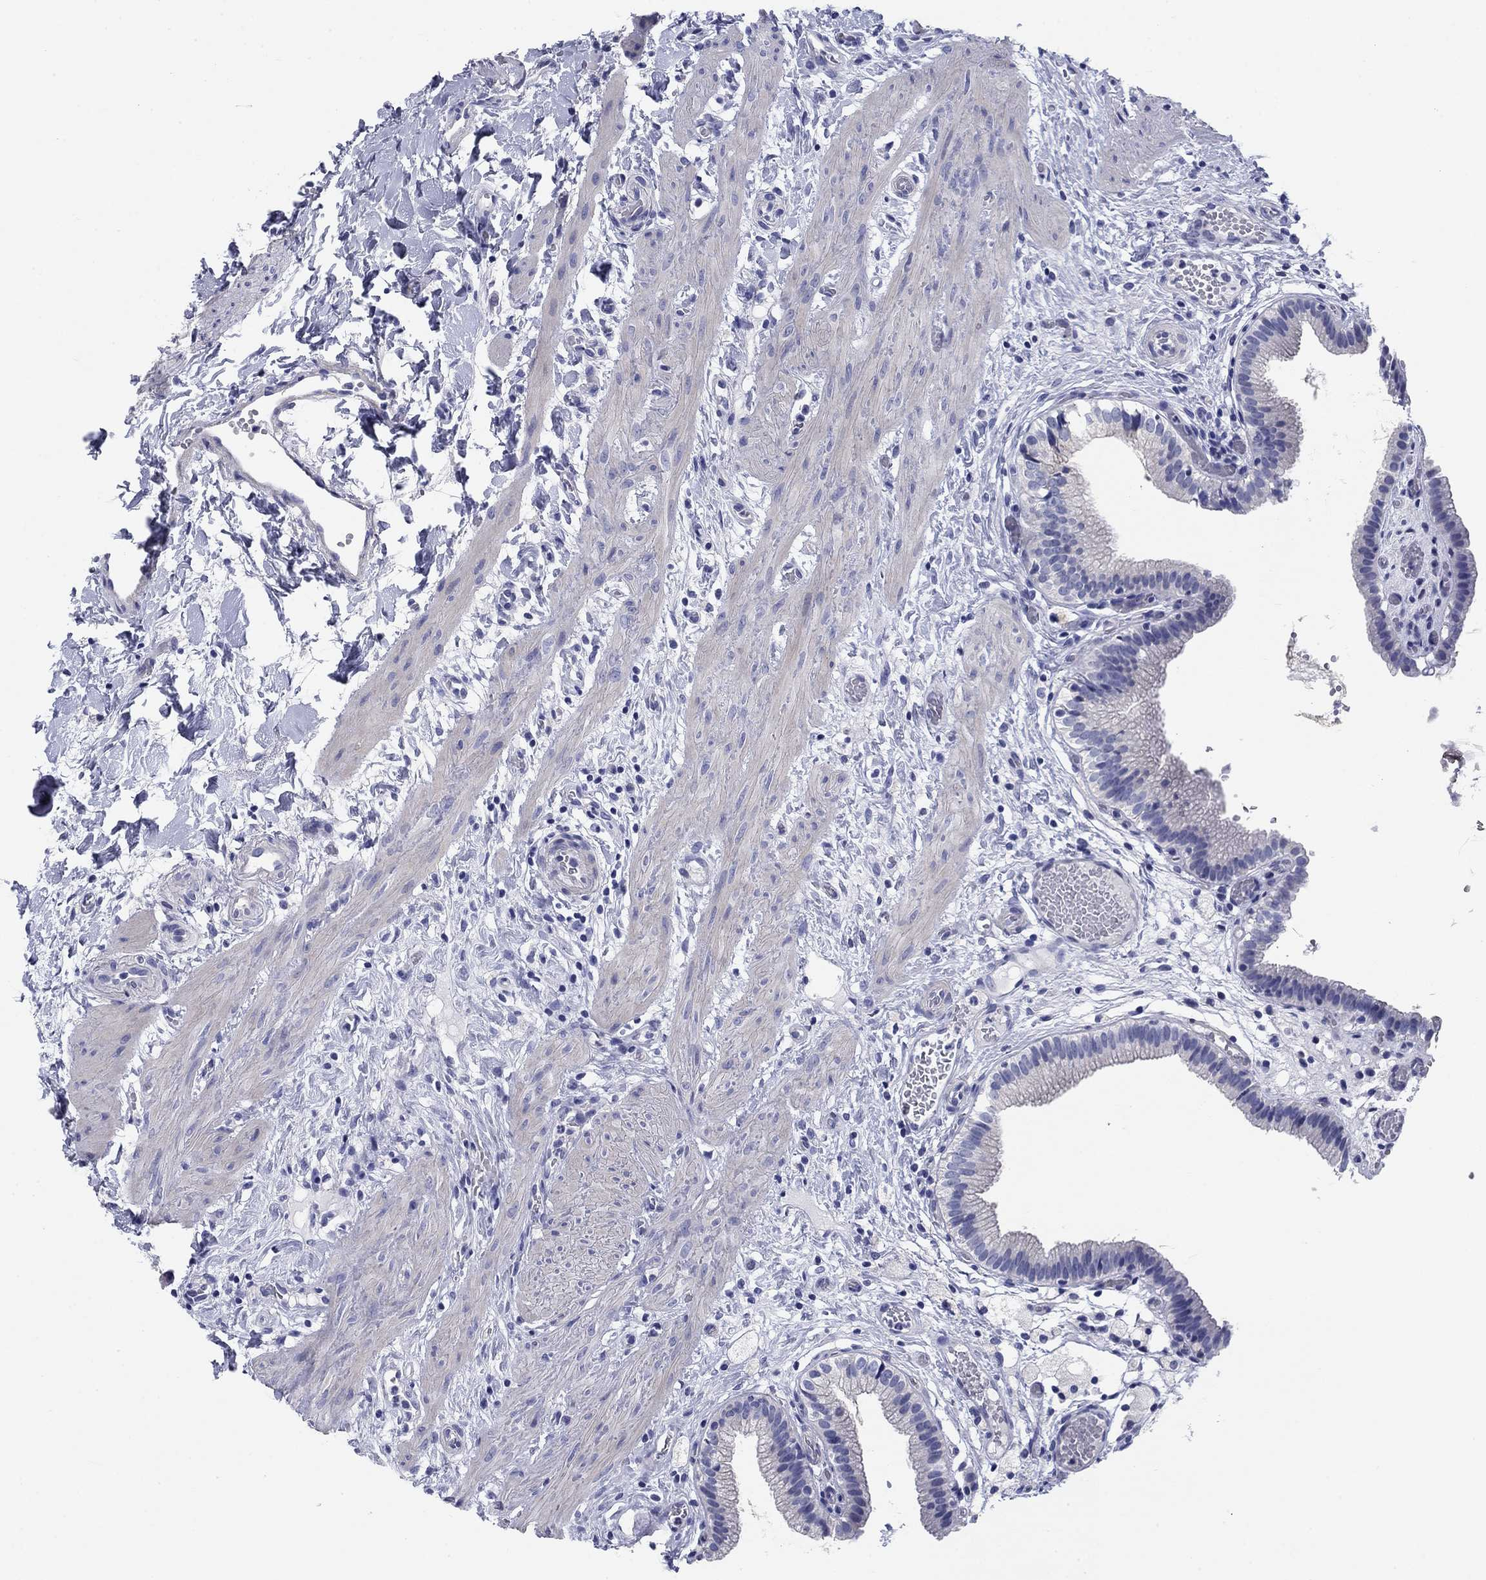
{"staining": {"intensity": "negative", "quantity": "none", "location": "none"}, "tissue": "gallbladder", "cell_type": "Glandular cells", "image_type": "normal", "snomed": [{"axis": "morphology", "description": "Normal tissue, NOS"}, {"axis": "topography", "description": "Gallbladder"}], "caption": "Immunohistochemical staining of benign gallbladder shows no significant expression in glandular cells.", "gene": "PRKCG", "patient": {"sex": "female", "age": 24}}